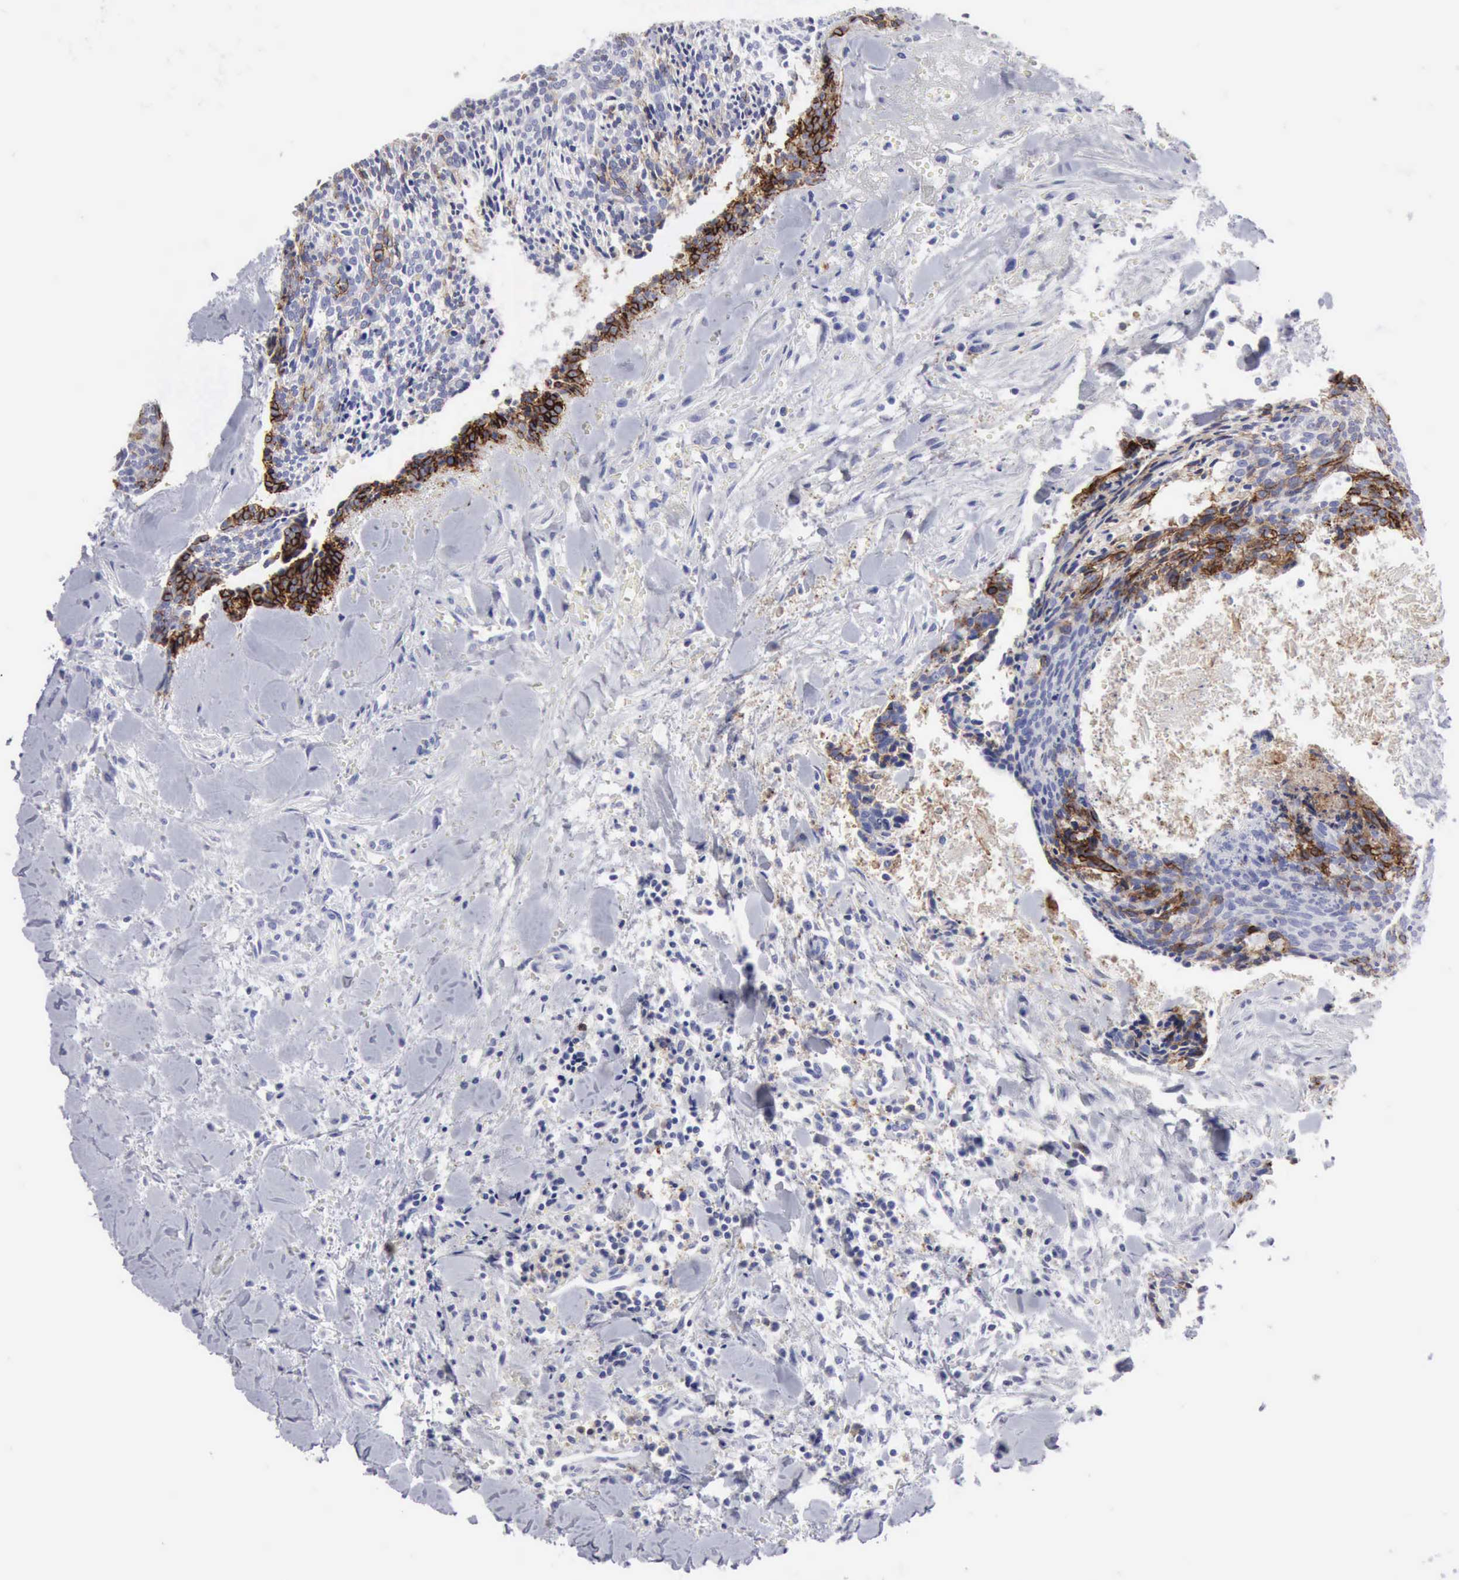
{"staining": {"intensity": "strong", "quantity": "25%-75%", "location": "cytoplasmic/membranous,nuclear"}, "tissue": "head and neck cancer", "cell_type": "Tumor cells", "image_type": "cancer", "snomed": [{"axis": "morphology", "description": "Squamous cell carcinoma, NOS"}, {"axis": "topography", "description": "Salivary gland"}, {"axis": "topography", "description": "Head-Neck"}], "caption": "This is an image of immunohistochemistry staining of squamous cell carcinoma (head and neck), which shows strong expression in the cytoplasmic/membranous and nuclear of tumor cells.", "gene": "NCAM1", "patient": {"sex": "male", "age": 70}}